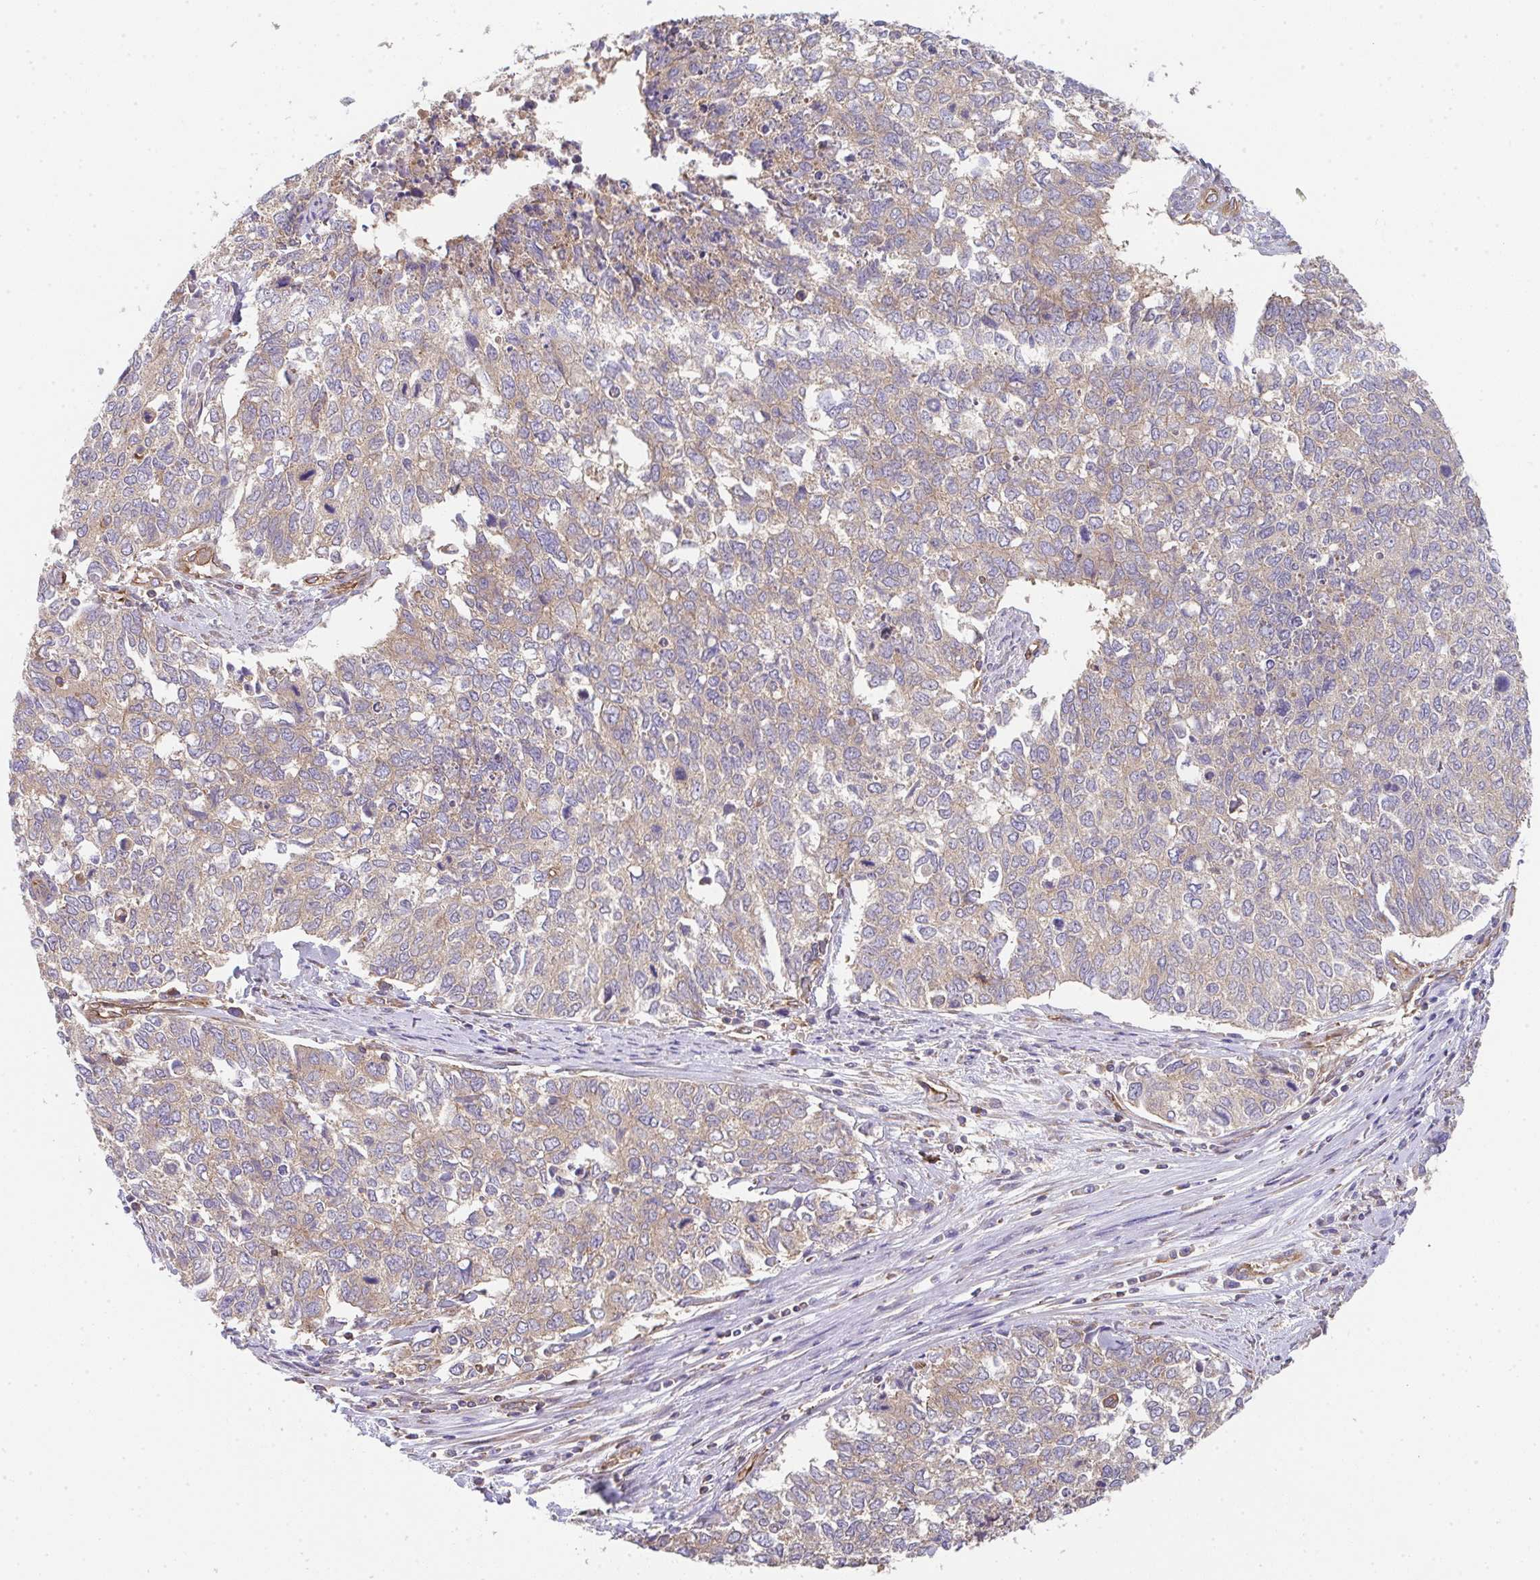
{"staining": {"intensity": "weak", "quantity": "25%-75%", "location": "cytoplasmic/membranous"}, "tissue": "cervical cancer", "cell_type": "Tumor cells", "image_type": "cancer", "snomed": [{"axis": "morphology", "description": "Adenocarcinoma, NOS"}, {"axis": "topography", "description": "Cervix"}], "caption": "DAB (3,3'-diaminobenzidine) immunohistochemical staining of cervical cancer demonstrates weak cytoplasmic/membranous protein staining in approximately 25%-75% of tumor cells.", "gene": "TMEM229A", "patient": {"sex": "female", "age": 63}}